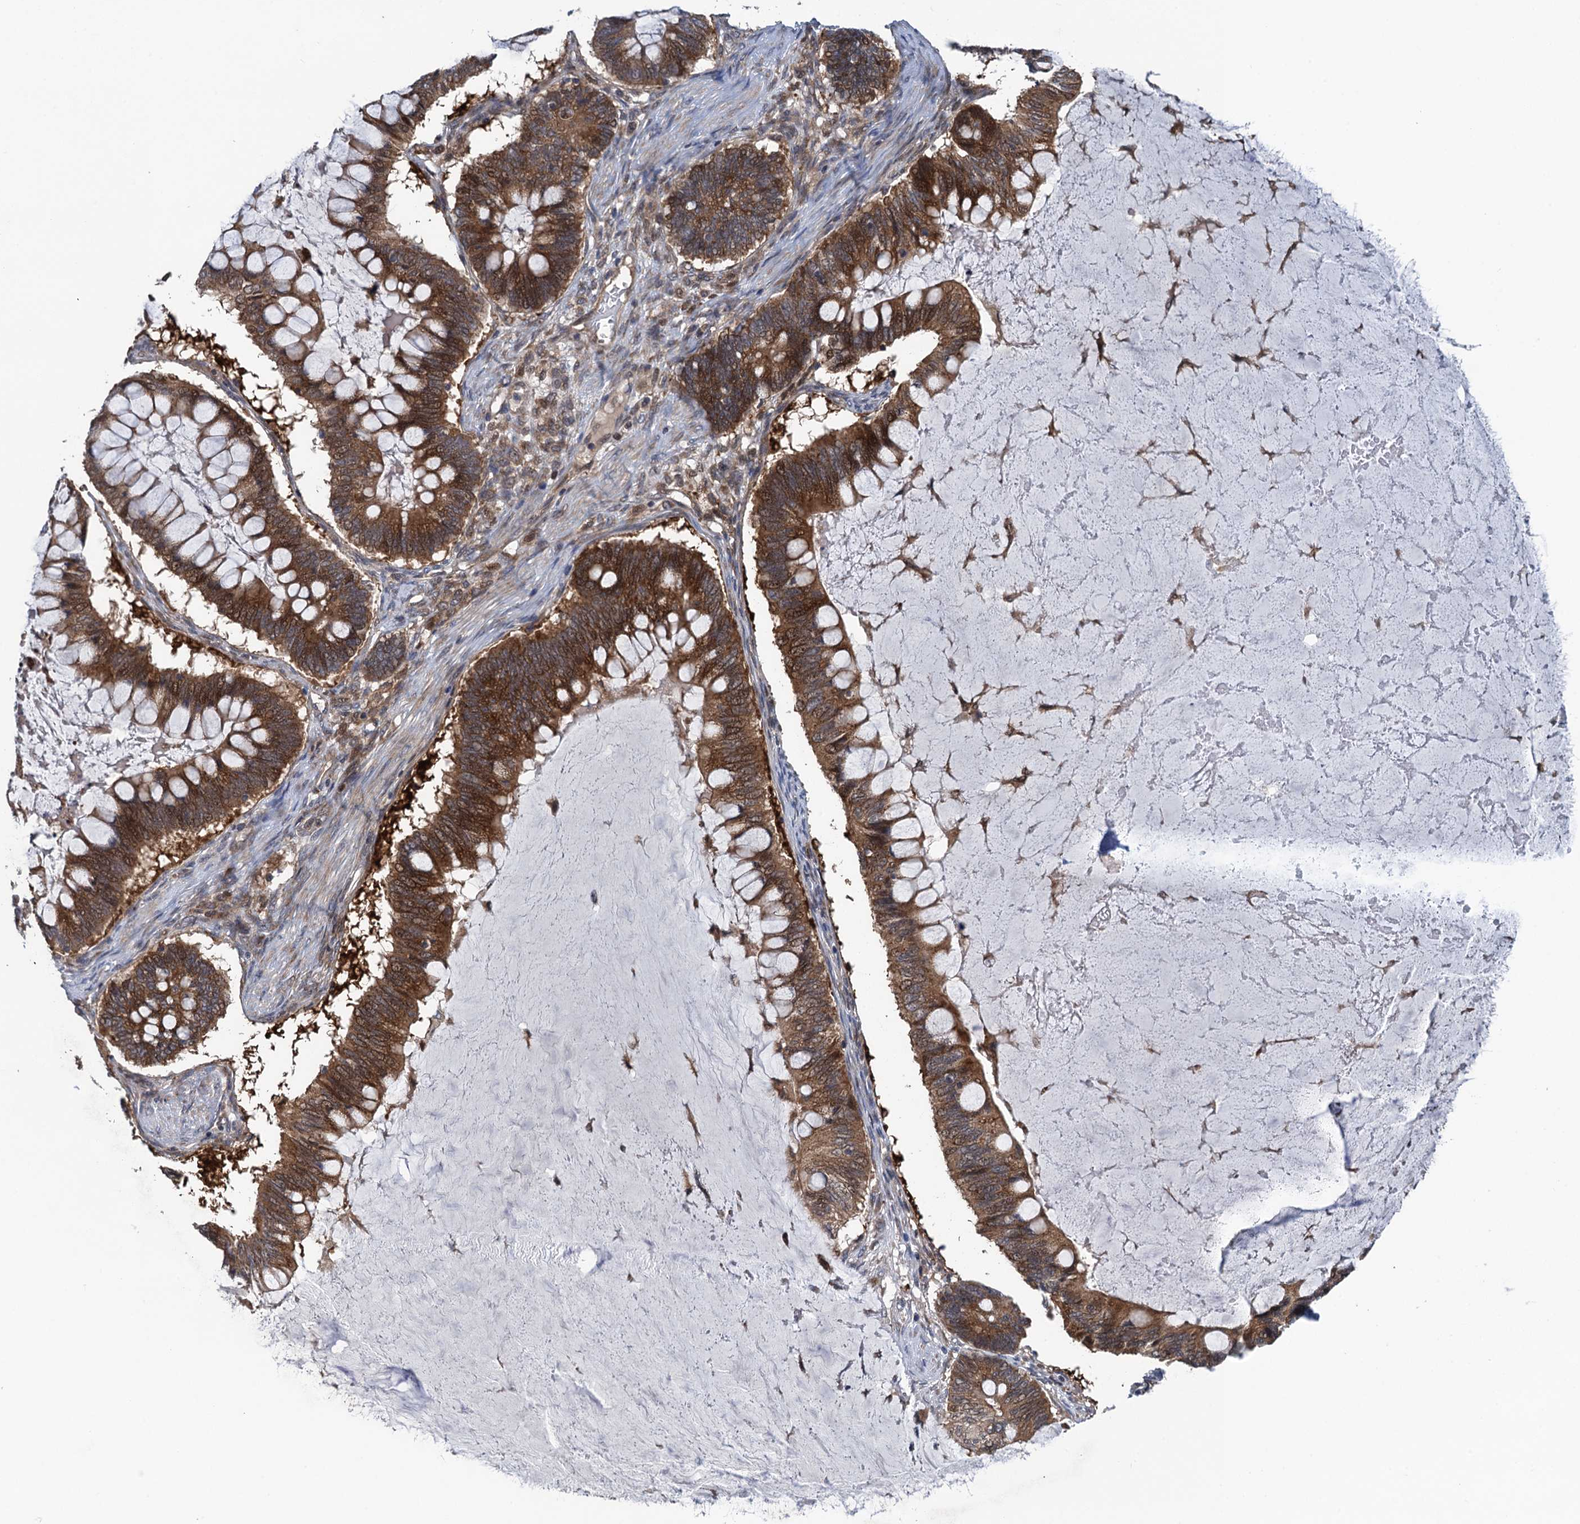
{"staining": {"intensity": "moderate", "quantity": ">75%", "location": "cytoplasmic/membranous"}, "tissue": "ovarian cancer", "cell_type": "Tumor cells", "image_type": "cancer", "snomed": [{"axis": "morphology", "description": "Cystadenocarcinoma, mucinous, NOS"}, {"axis": "topography", "description": "Ovary"}], "caption": "Immunohistochemical staining of ovarian cancer exhibits medium levels of moderate cytoplasmic/membranous staining in approximately >75% of tumor cells.", "gene": "CNTN5", "patient": {"sex": "female", "age": 61}}